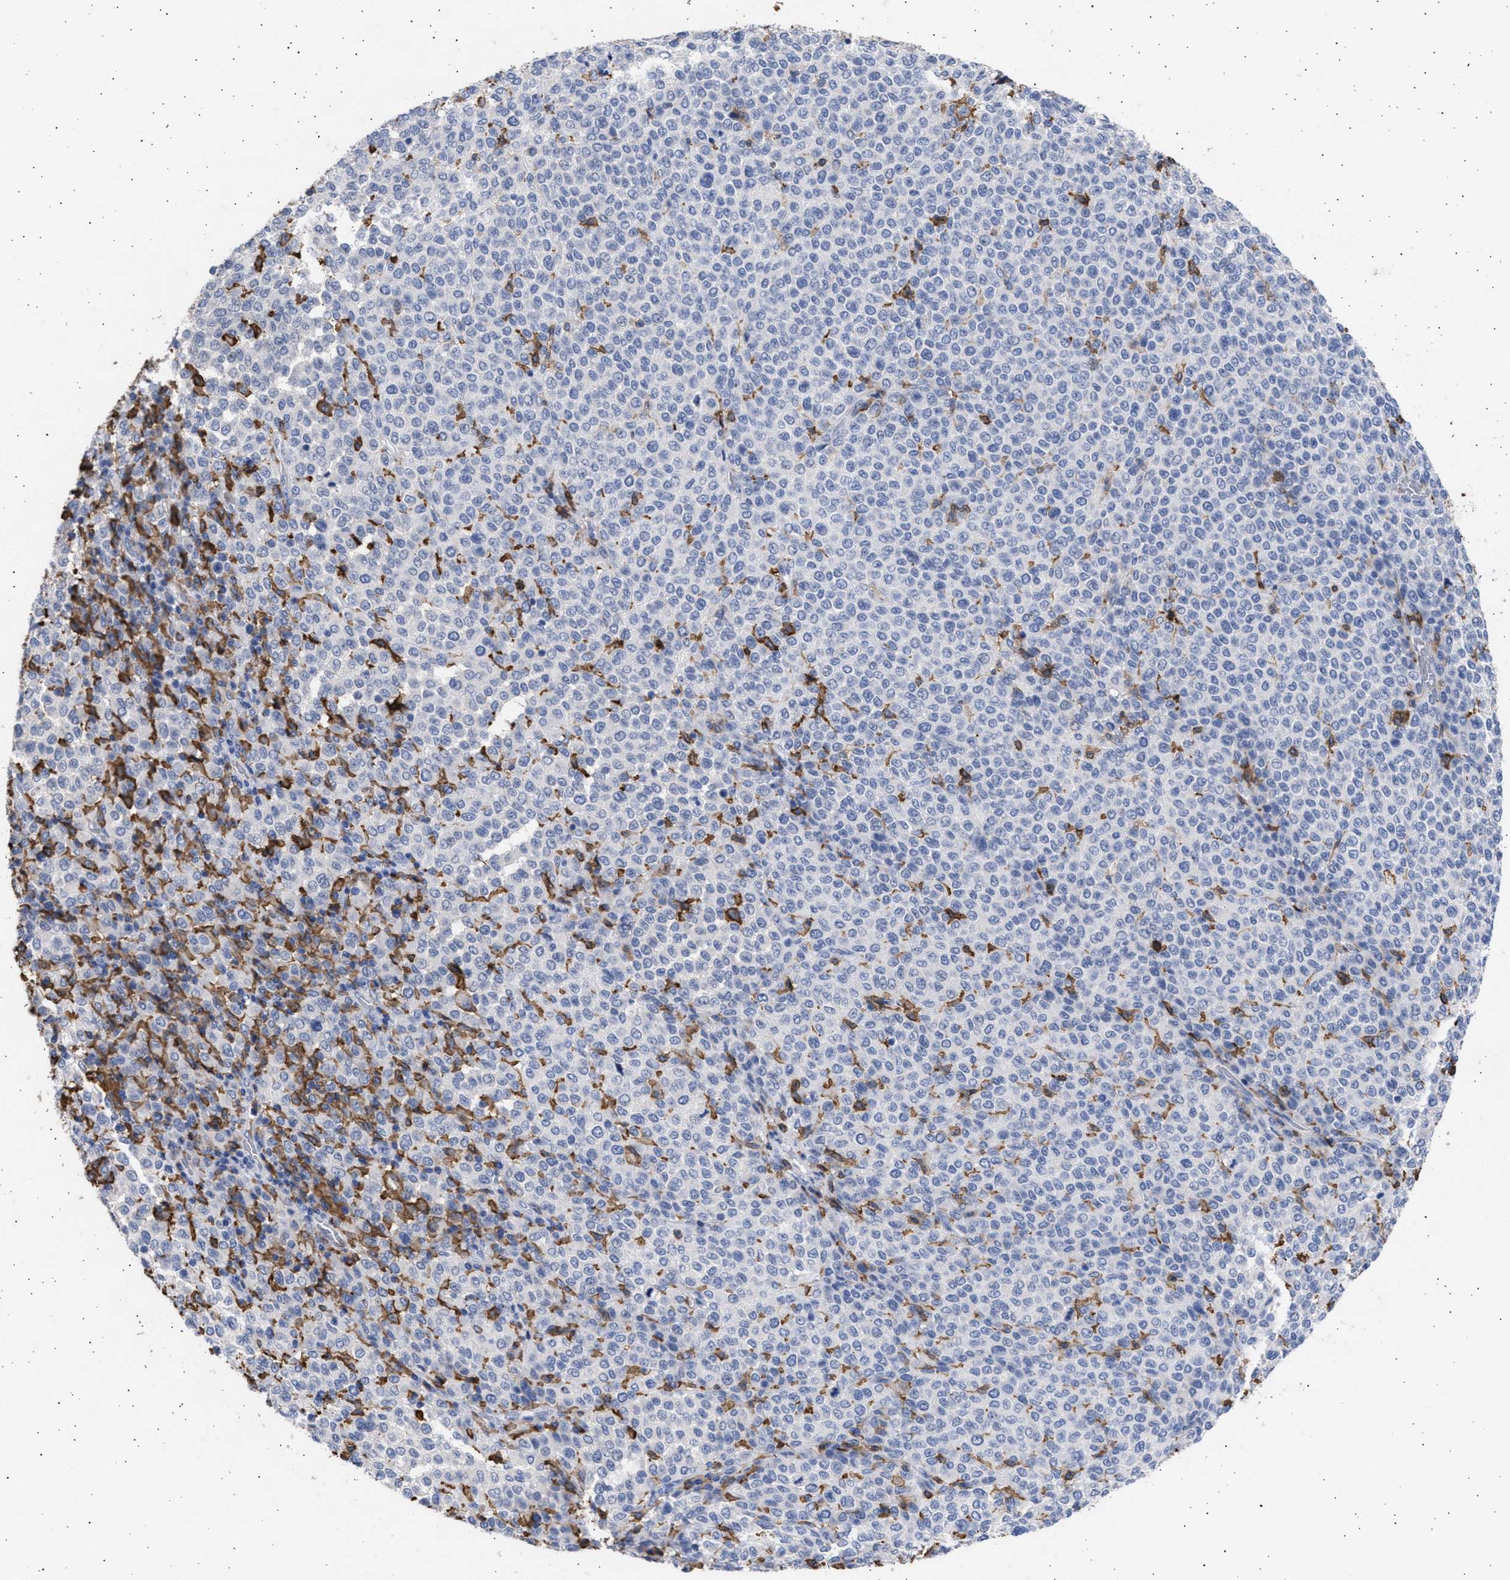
{"staining": {"intensity": "negative", "quantity": "none", "location": "none"}, "tissue": "melanoma", "cell_type": "Tumor cells", "image_type": "cancer", "snomed": [{"axis": "morphology", "description": "Malignant melanoma, Metastatic site"}, {"axis": "topography", "description": "Pancreas"}], "caption": "A high-resolution histopathology image shows IHC staining of malignant melanoma (metastatic site), which demonstrates no significant expression in tumor cells.", "gene": "FCER1A", "patient": {"sex": "female", "age": 30}}